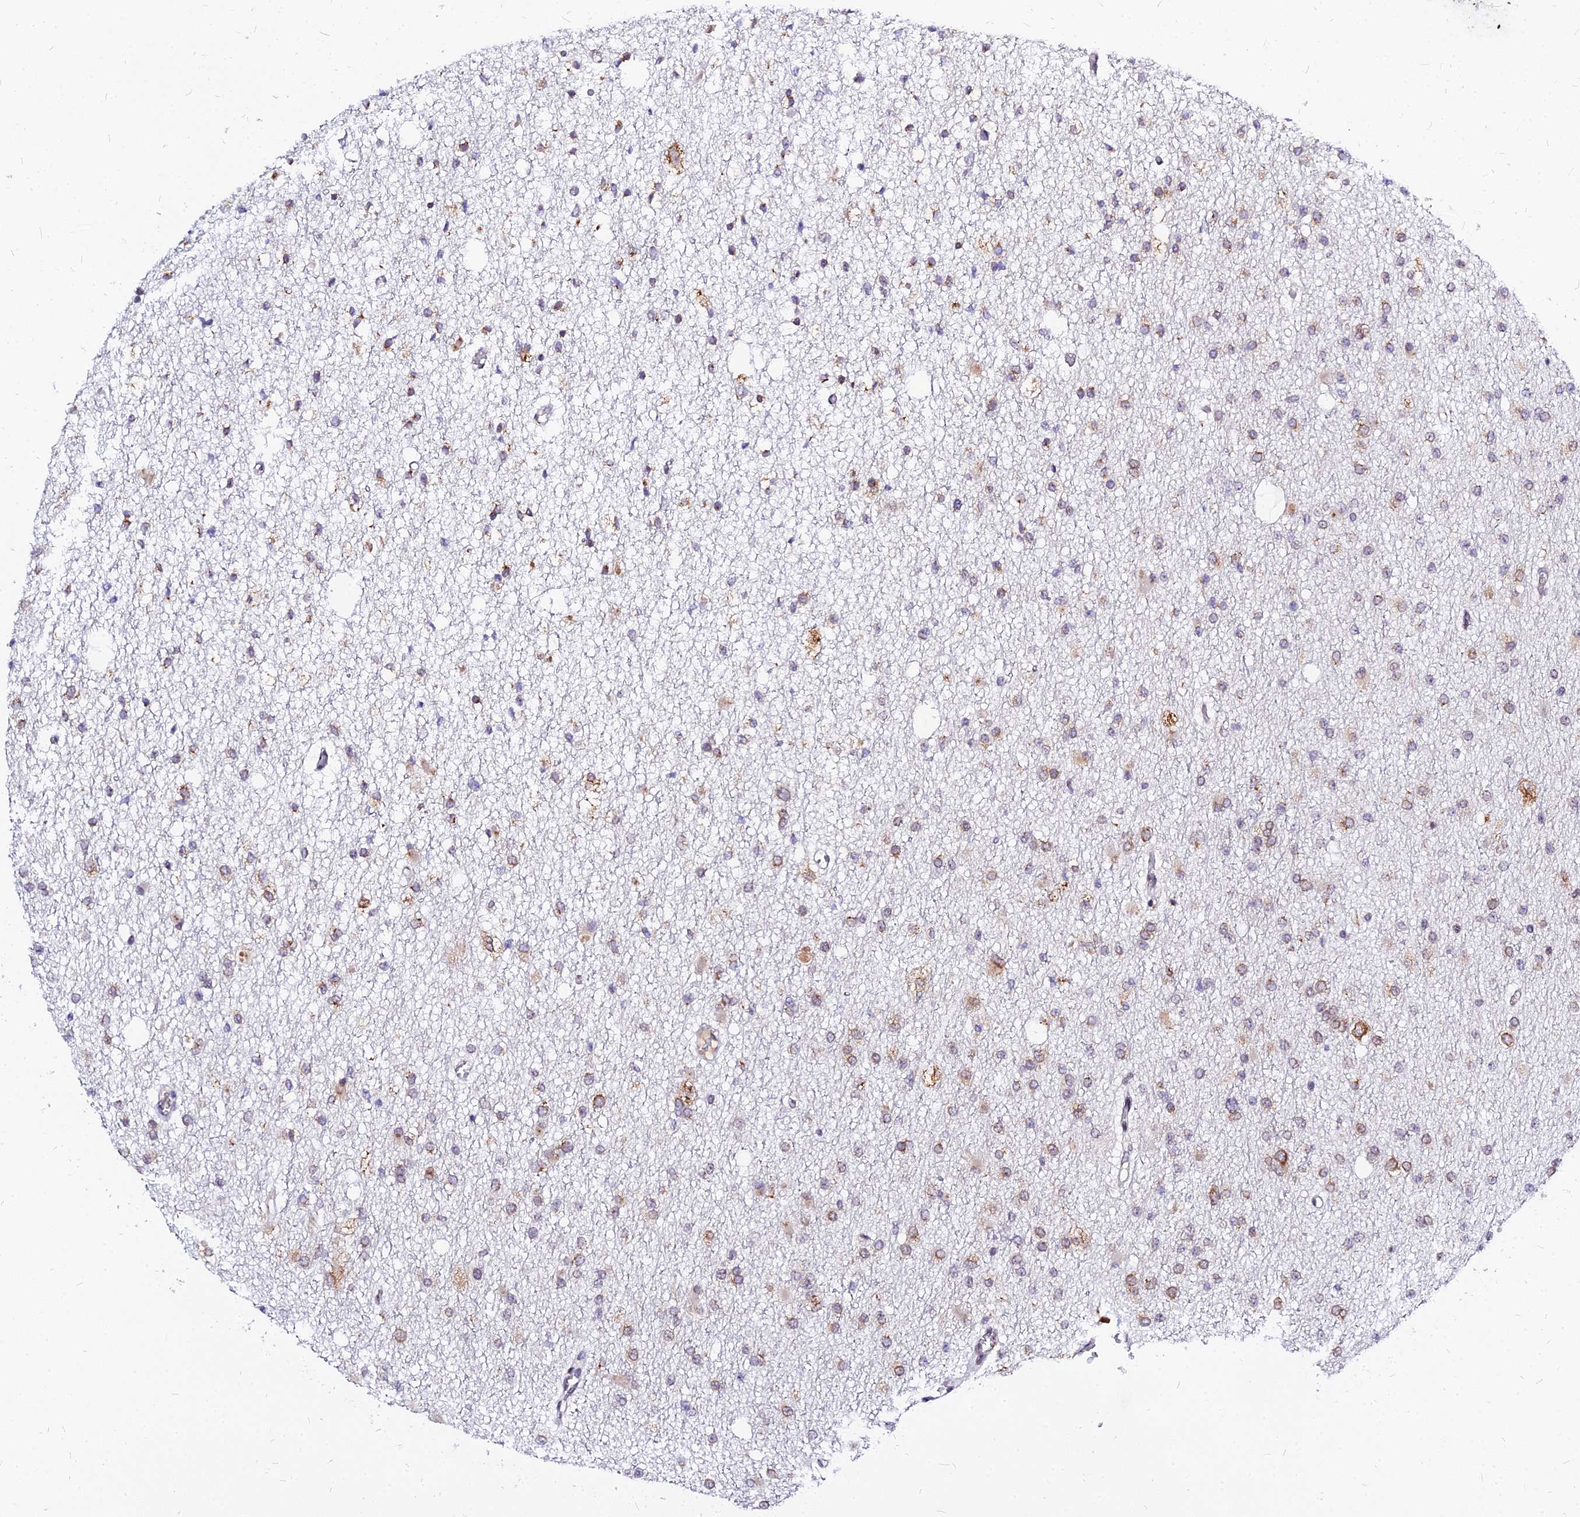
{"staining": {"intensity": "moderate", "quantity": "25%-75%", "location": "cytoplasmic/membranous"}, "tissue": "glioma", "cell_type": "Tumor cells", "image_type": "cancer", "snomed": [{"axis": "morphology", "description": "Glioma, malignant, Low grade"}, {"axis": "topography", "description": "Brain"}], "caption": "DAB (3,3'-diaminobenzidine) immunohistochemical staining of human glioma reveals moderate cytoplasmic/membranous protein staining in approximately 25%-75% of tumor cells.", "gene": "RNF121", "patient": {"sex": "female", "age": 22}}